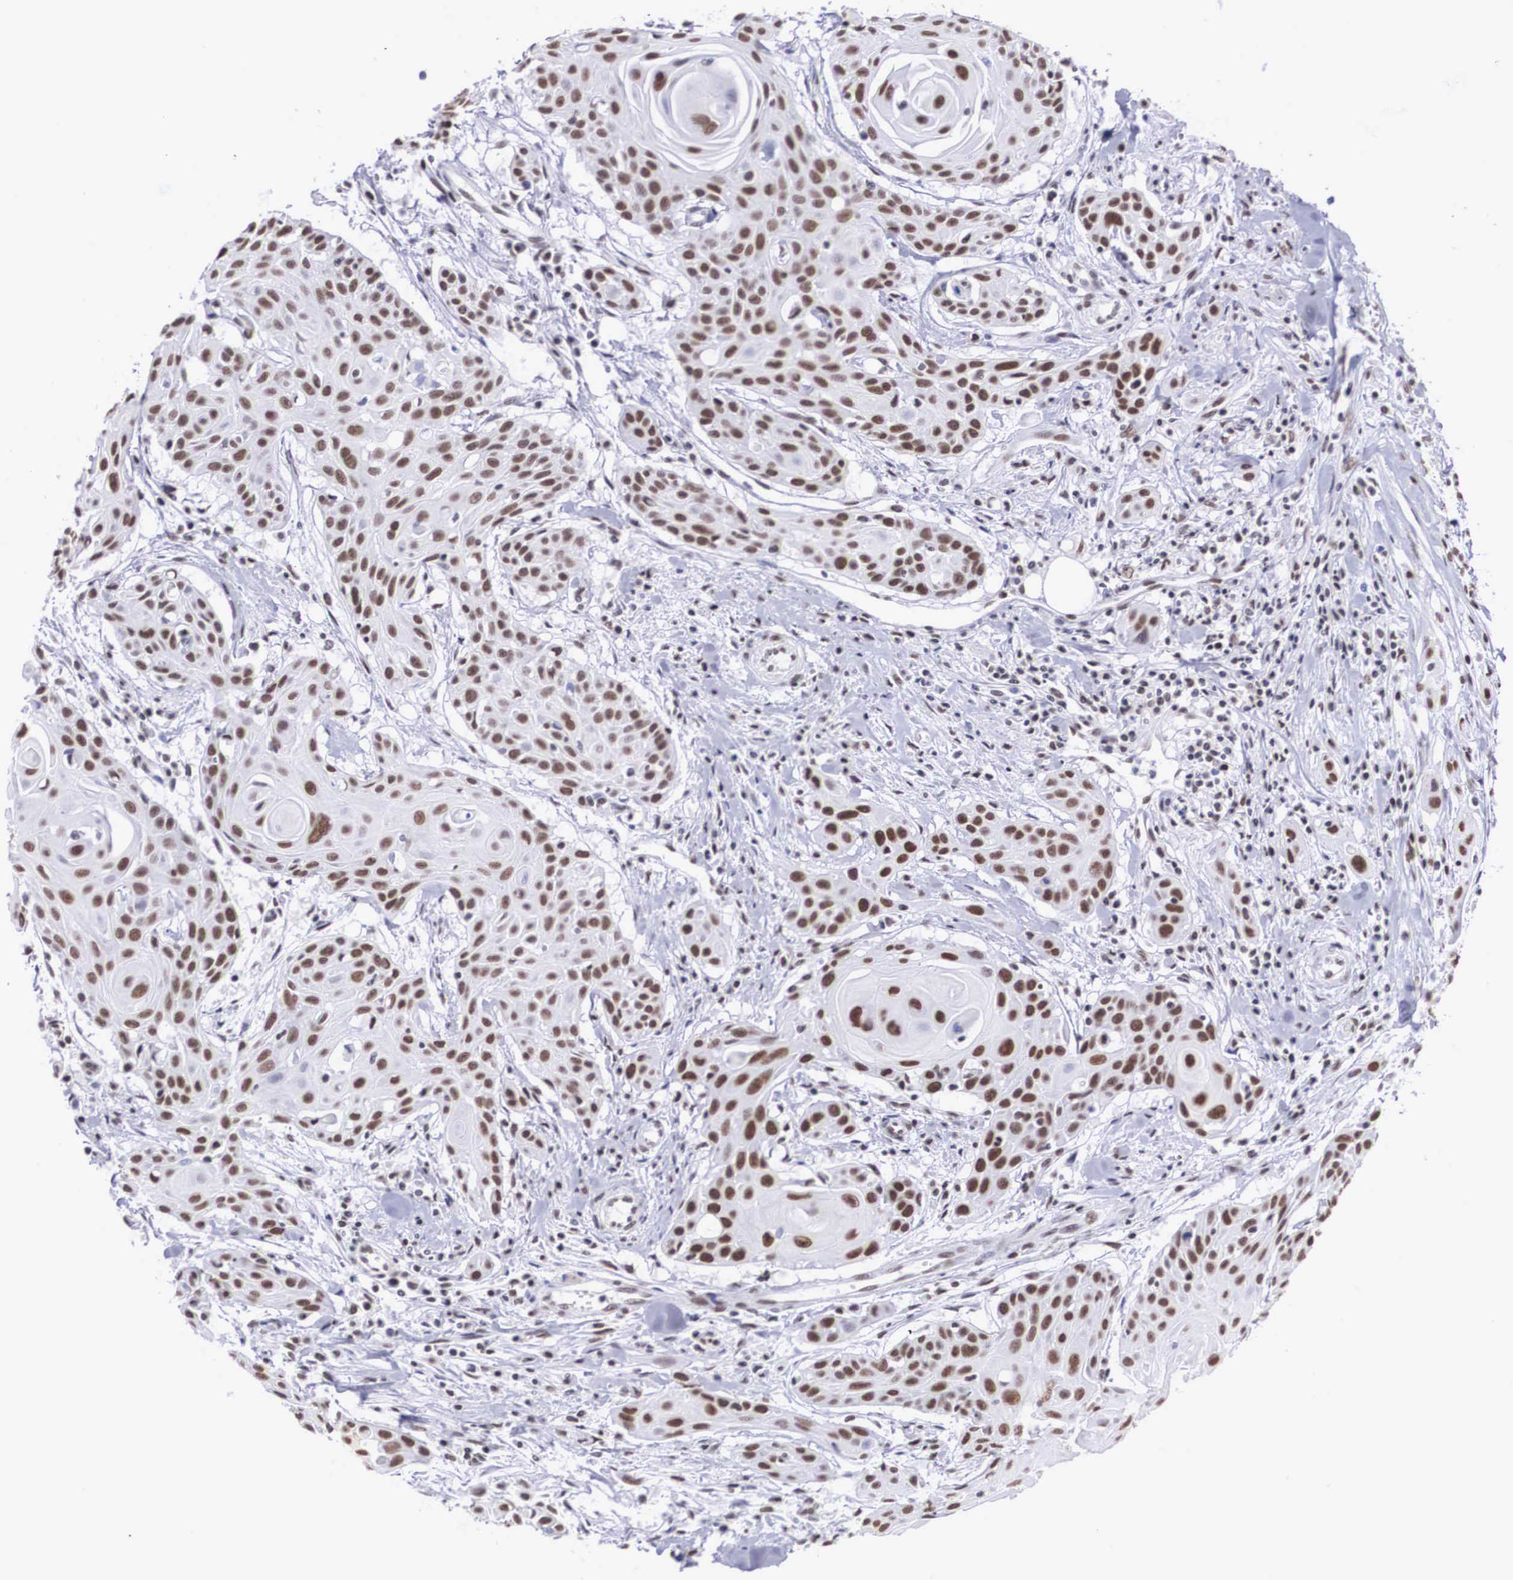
{"staining": {"intensity": "moderate", "quantity": ">75%", "location": "nuclear"}, "tissue": "head and neck cancer", "cell_type": "Tumor cells", "image_type": "cancer", "snomed": [{"axis": "morphology", "description": "Squamous cell carcinoma, NOS"}, {"axis": "morphology", "description": "Squamous cell carcinoma, metastatic, NOS"}, {"axis": "topography", "description": "Lymph node"}, {"axis": "topography", "description": "Salivary gland"}, {"axis": "topography", "description": "Head-Neck"}], "caption": "Immunohistochemistry (IHC) (DAB) staining of human head and neck squamous cell carcinoma demonstrates moderate nuclear protein staining in approximately >75% of tumor cells. (DAB IHC with brightfield microscopy, high magnification).", "gene": "CSTF2", "patient": {"sex": "female", "age": 74}}